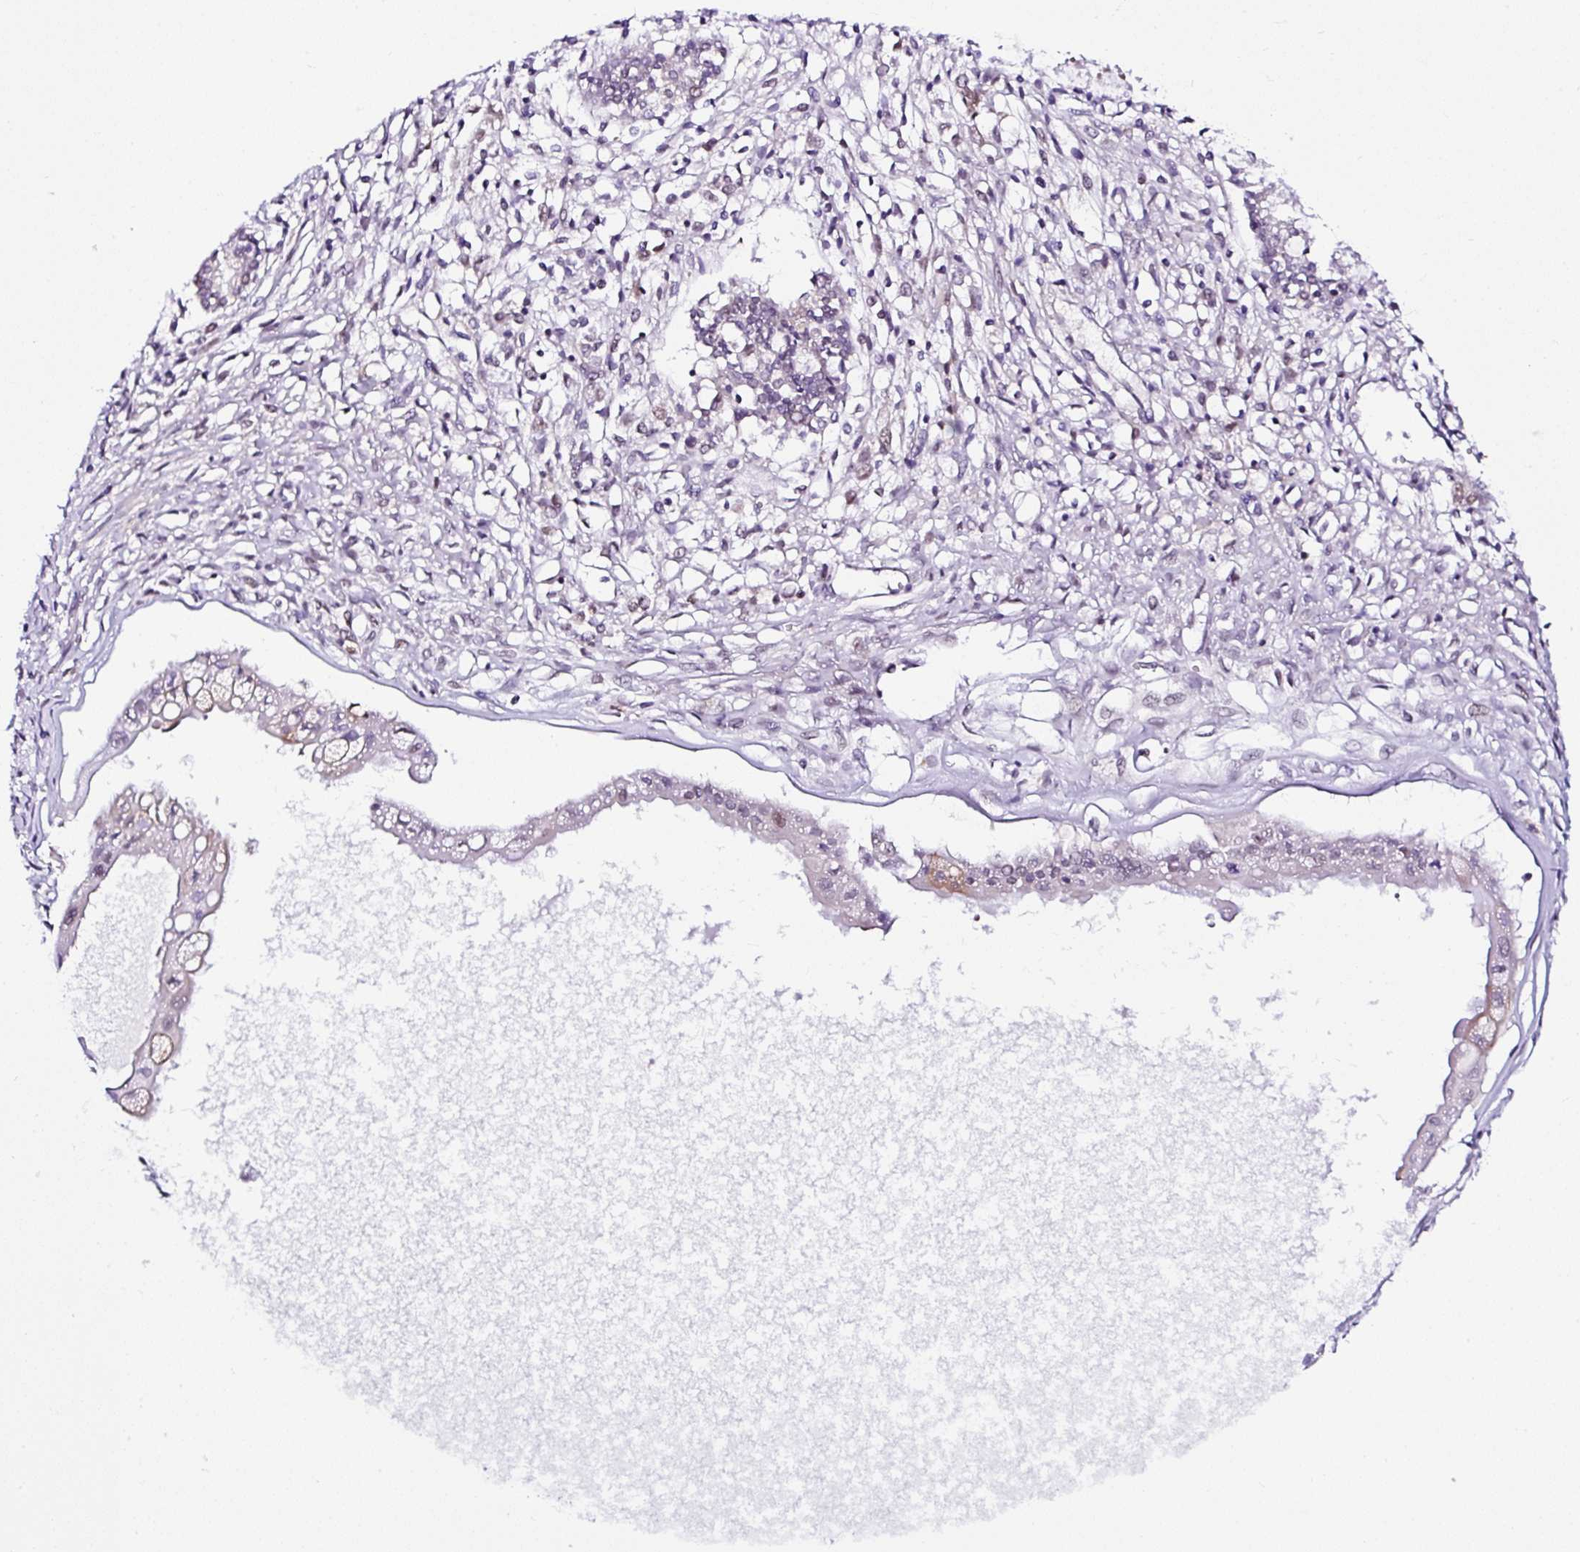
{"staining": {"intensity": "weak", "quantity": "<25%", "location": "cytoplasmic/membranous,nuclear"}, "tissue": "ovarian cancer", "cell_type": "Tumor cells", "image_type": "cancer", "snomed": [{"axis": "morphology", "description": "Cystadenocarcinoma, mucinous, NOS"}, {"axis": "topography", "description": "Ovary"}], "caption": "Human ovarian mucinous cystadenocarcinoma stained for a protein using IHC reveals no staining in tumor cells.", "gene": "PIN4", "patient": {"sex": "female", "age": 34}}